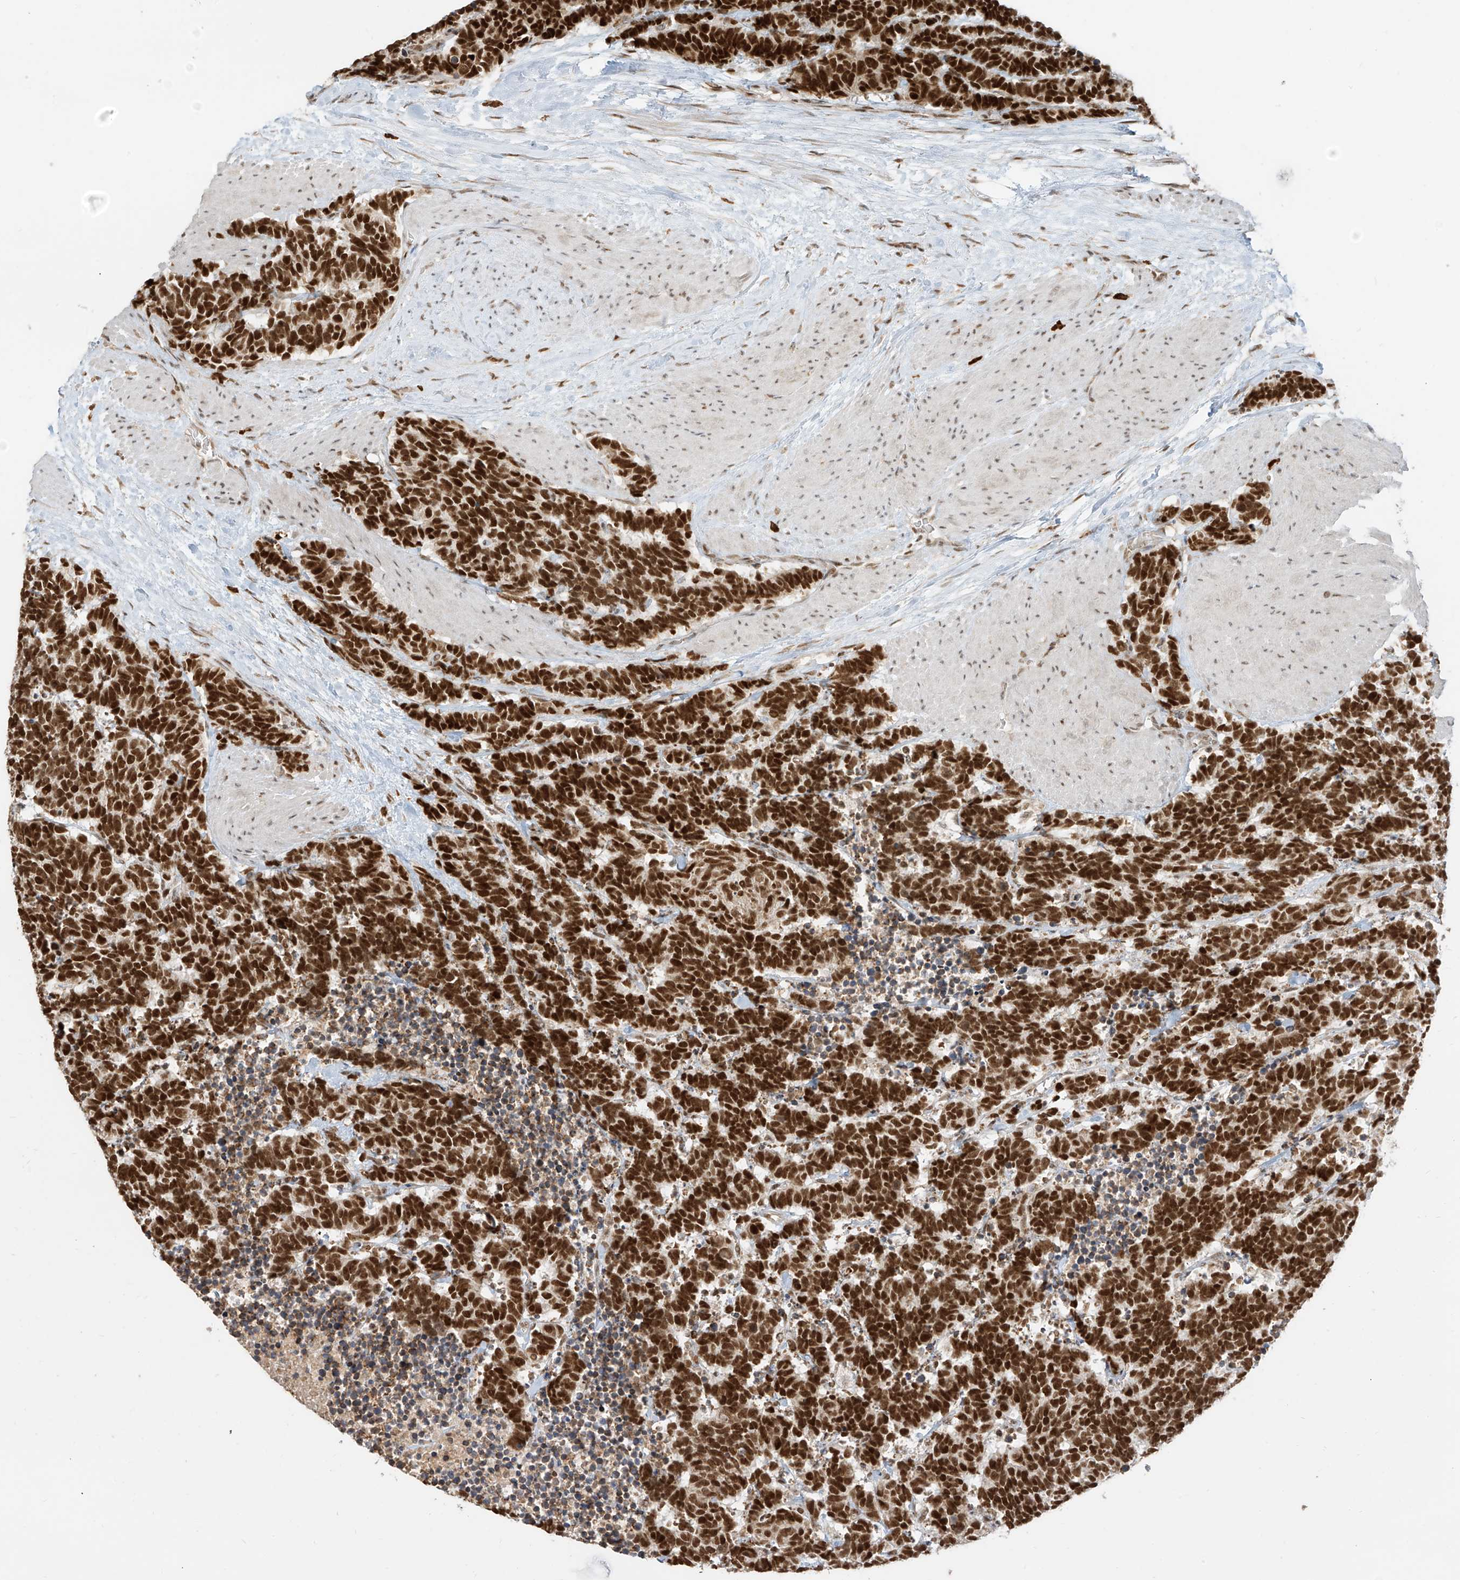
{"staining": {"intensity": "strong", "quantity": ">75%", "location": "nuclear"}, "tissue": "carcinoid", "cell_type": "Tumor cells", "image_type": "cancer", "snomed": [{"axis": "morphology", "description": "Carcinoma, NOS"}, {"axis": "morphology", "description": "Carcinoid, malignant, NOS"}, {"axis": "topography", "description": "Urinary bladder"}], "caption": "Protein expression analysis of human carcinoma reveals strong nuclear positivity in approximately >75% of tumor cells.", "gene": "ZMYM2", "patient": {"sex": "male", "age": 57}}